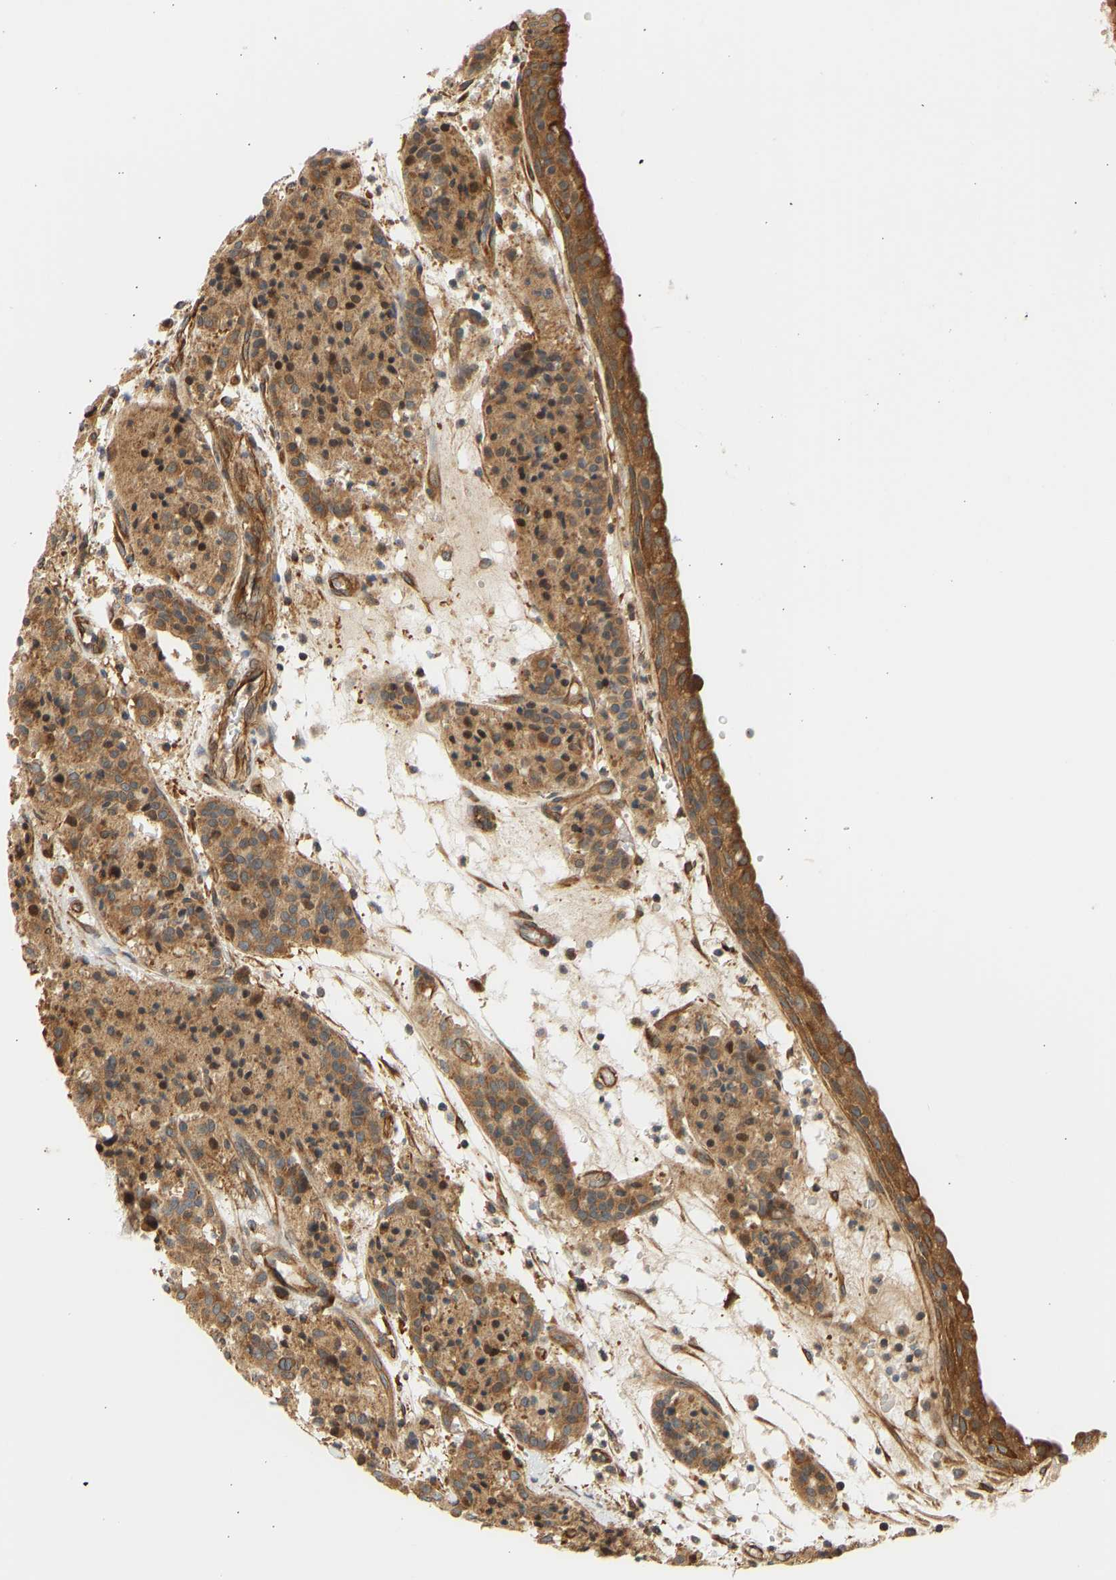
{"staining": {"intensity": "moderate", "quantity": ">75%", "location": "cytoplasmic/membranous"}, "tissue": "carcinoid", "cell_type": "Tumor cells", "image_type": "cancer", "snomed": [{"axis": "morphology", "description": "Carcinoid, malignant, NOS"}, {"axis": "topography", "description": "Lung"}], "caption": "Human carcinoid stained with a brown dye reveals moderate cytoplasmic/membranous positive staining in approximately >75% of tumor cells.", "gene": "CEP57", "patient": {"sex": "male", "age": 30}}